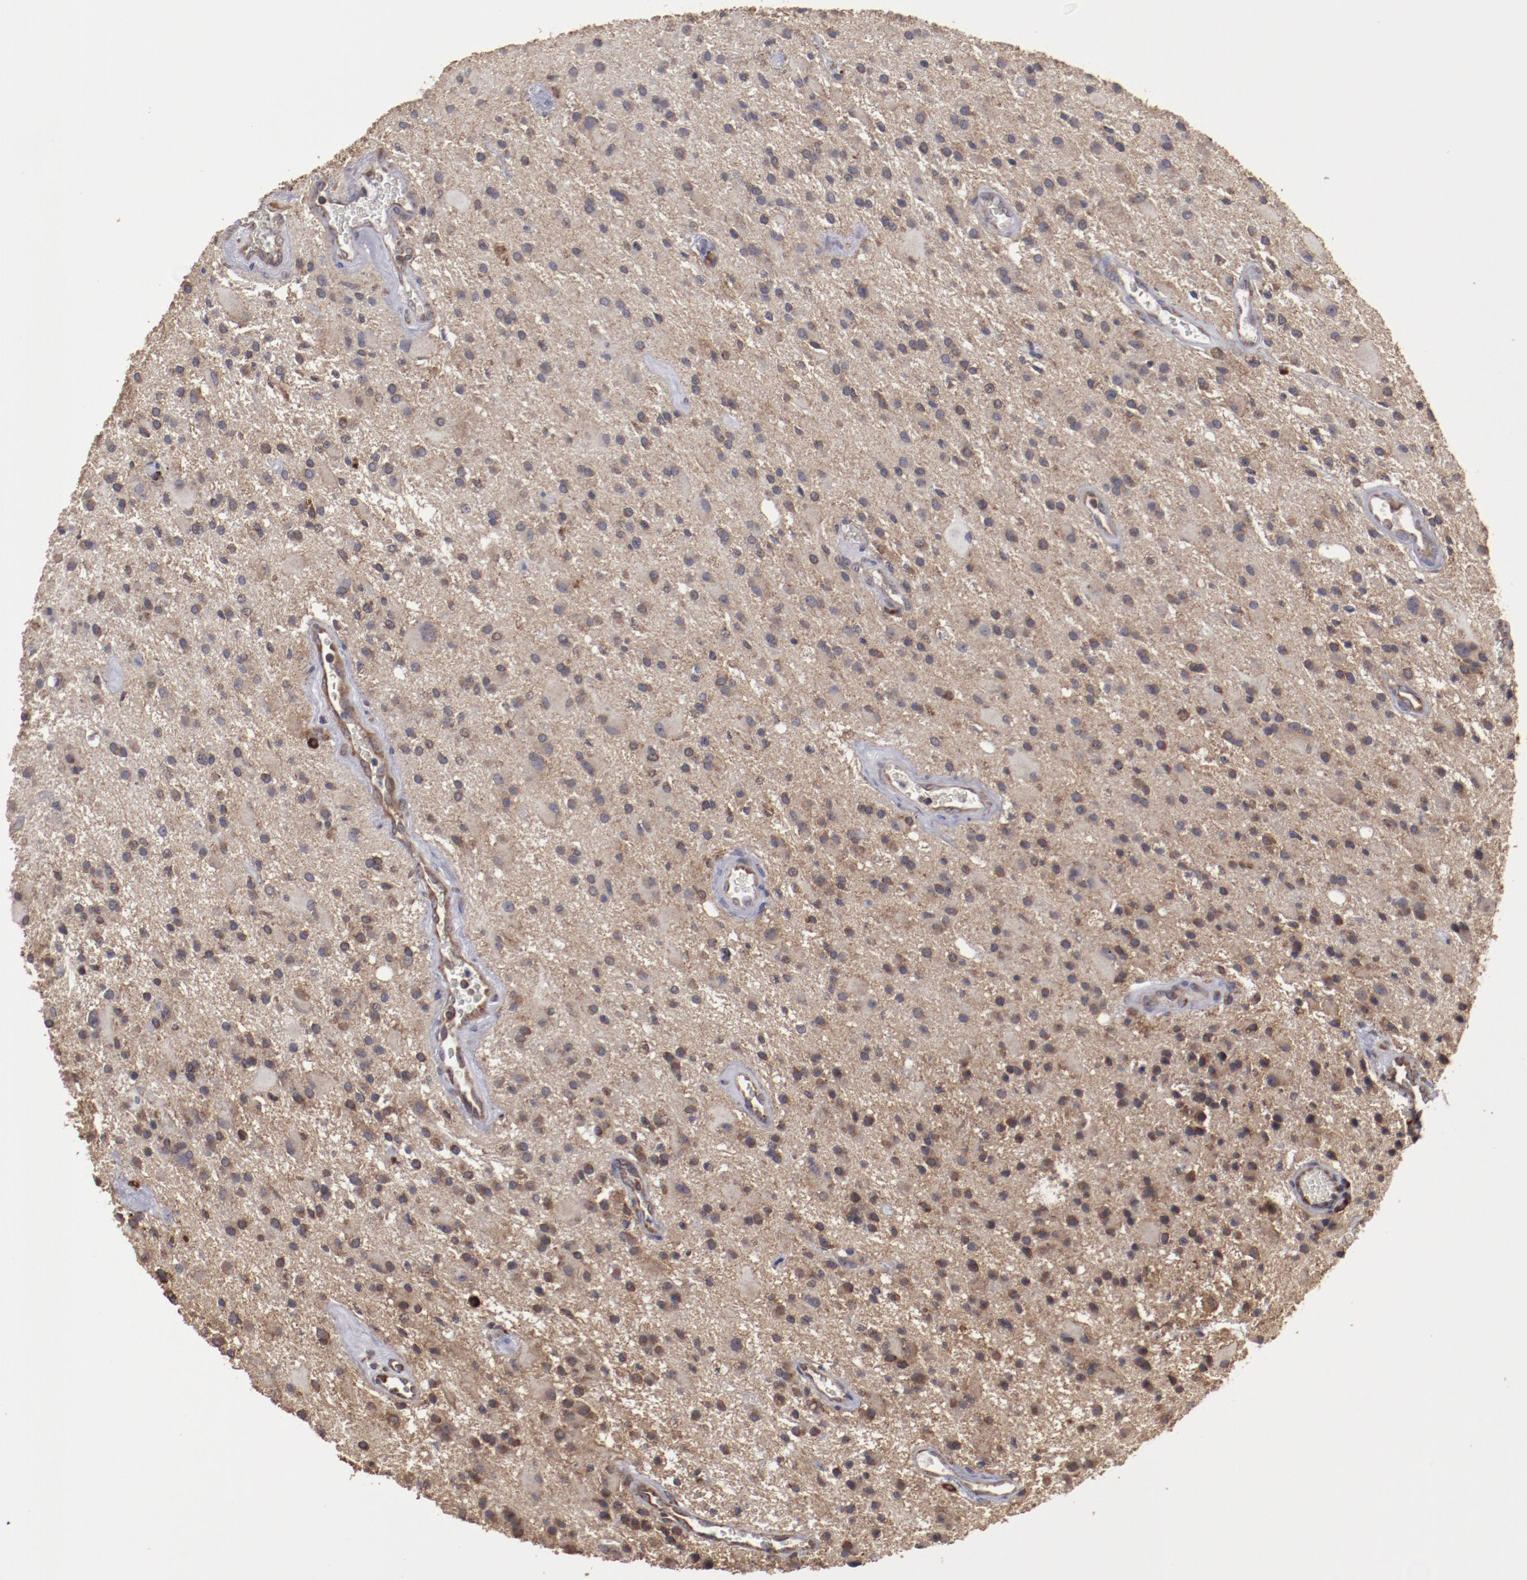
{"staining": {"intensity": "moderate", "quantity": ">75%", "location": "cytoplasmic/membranous"}, "tissue": "glioma", "cell_type": "Tumor cells", "image_type": "cancer", "snomed": [{"axis": "morphology", "description": "Glioma, malignant, Low grade"}, {"axis": "topography", "description": "Brain"}], "caption": "Immunohistochemical staining of human malignant glioma (low-grade) displays medium levels of moderate cytoplasmic/membranous expression in about >75% of tumor cells. The staining was performed using DAB, with brown indicating positive protein expression. Nuclei are stained blue with hematoxylin.", "gene": "RPS4Y1", "patient": {"sex": "male", "age": 58}}